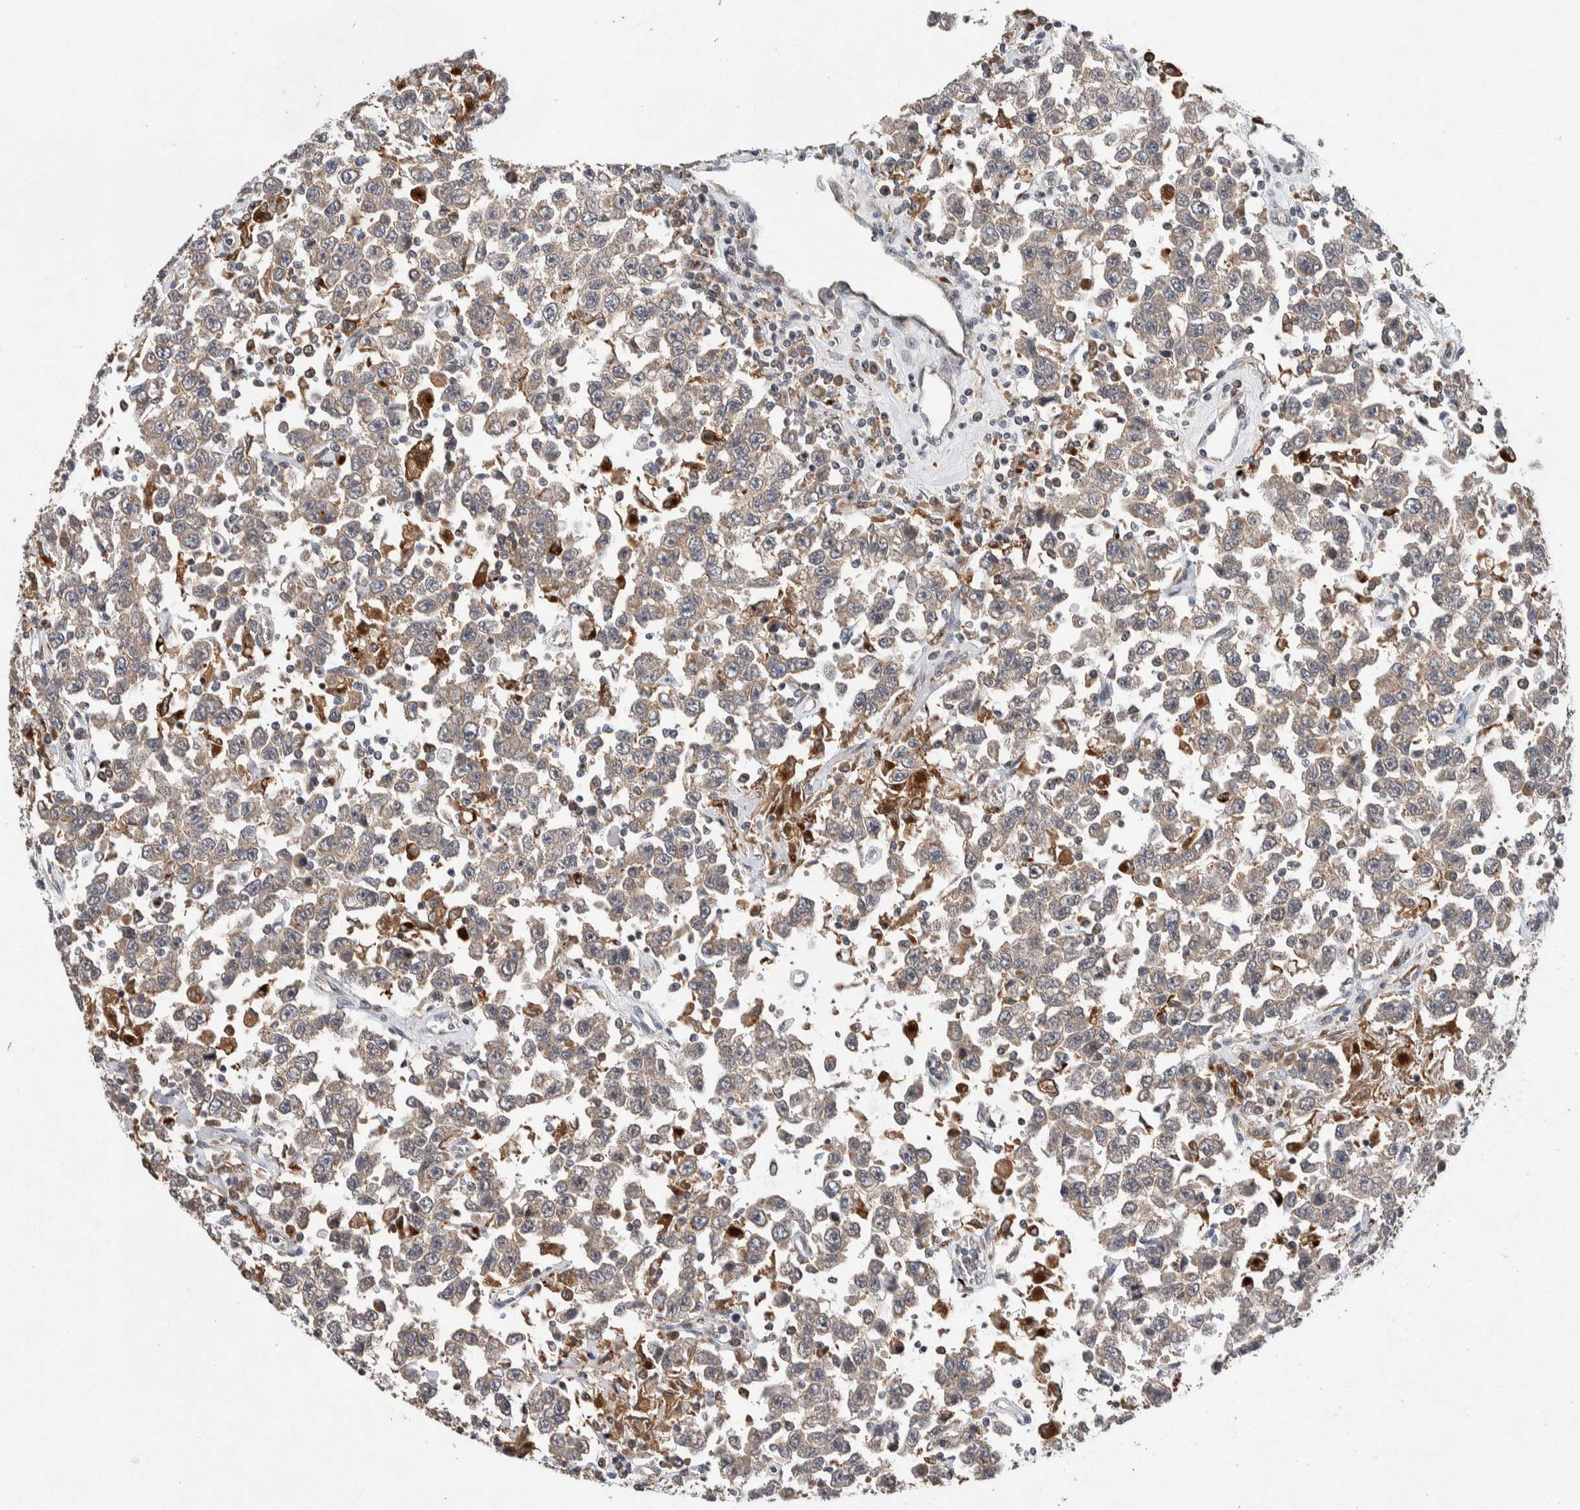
{"staining": {"intensity": "weak", "quantity": ">75%", "location": "cytoplasmic/membranous"}, "tissue": "testis cancer", "cell_type": "Tumor cells", "image_type": "cancer", "snomed": [{"axis": "morphology", "description": "Seminoma, NOS"}, {"axis": "topography", "description": "Testis"}], "caption": "Seminoma (testis) stained for a protein shows weak cytoplasmic/membranous positivity in tumor cells. (IHC, brightfield microscopy, high magnification).", "gene": "KCNK1", "patient": {"sex": "male", "age": 41}}